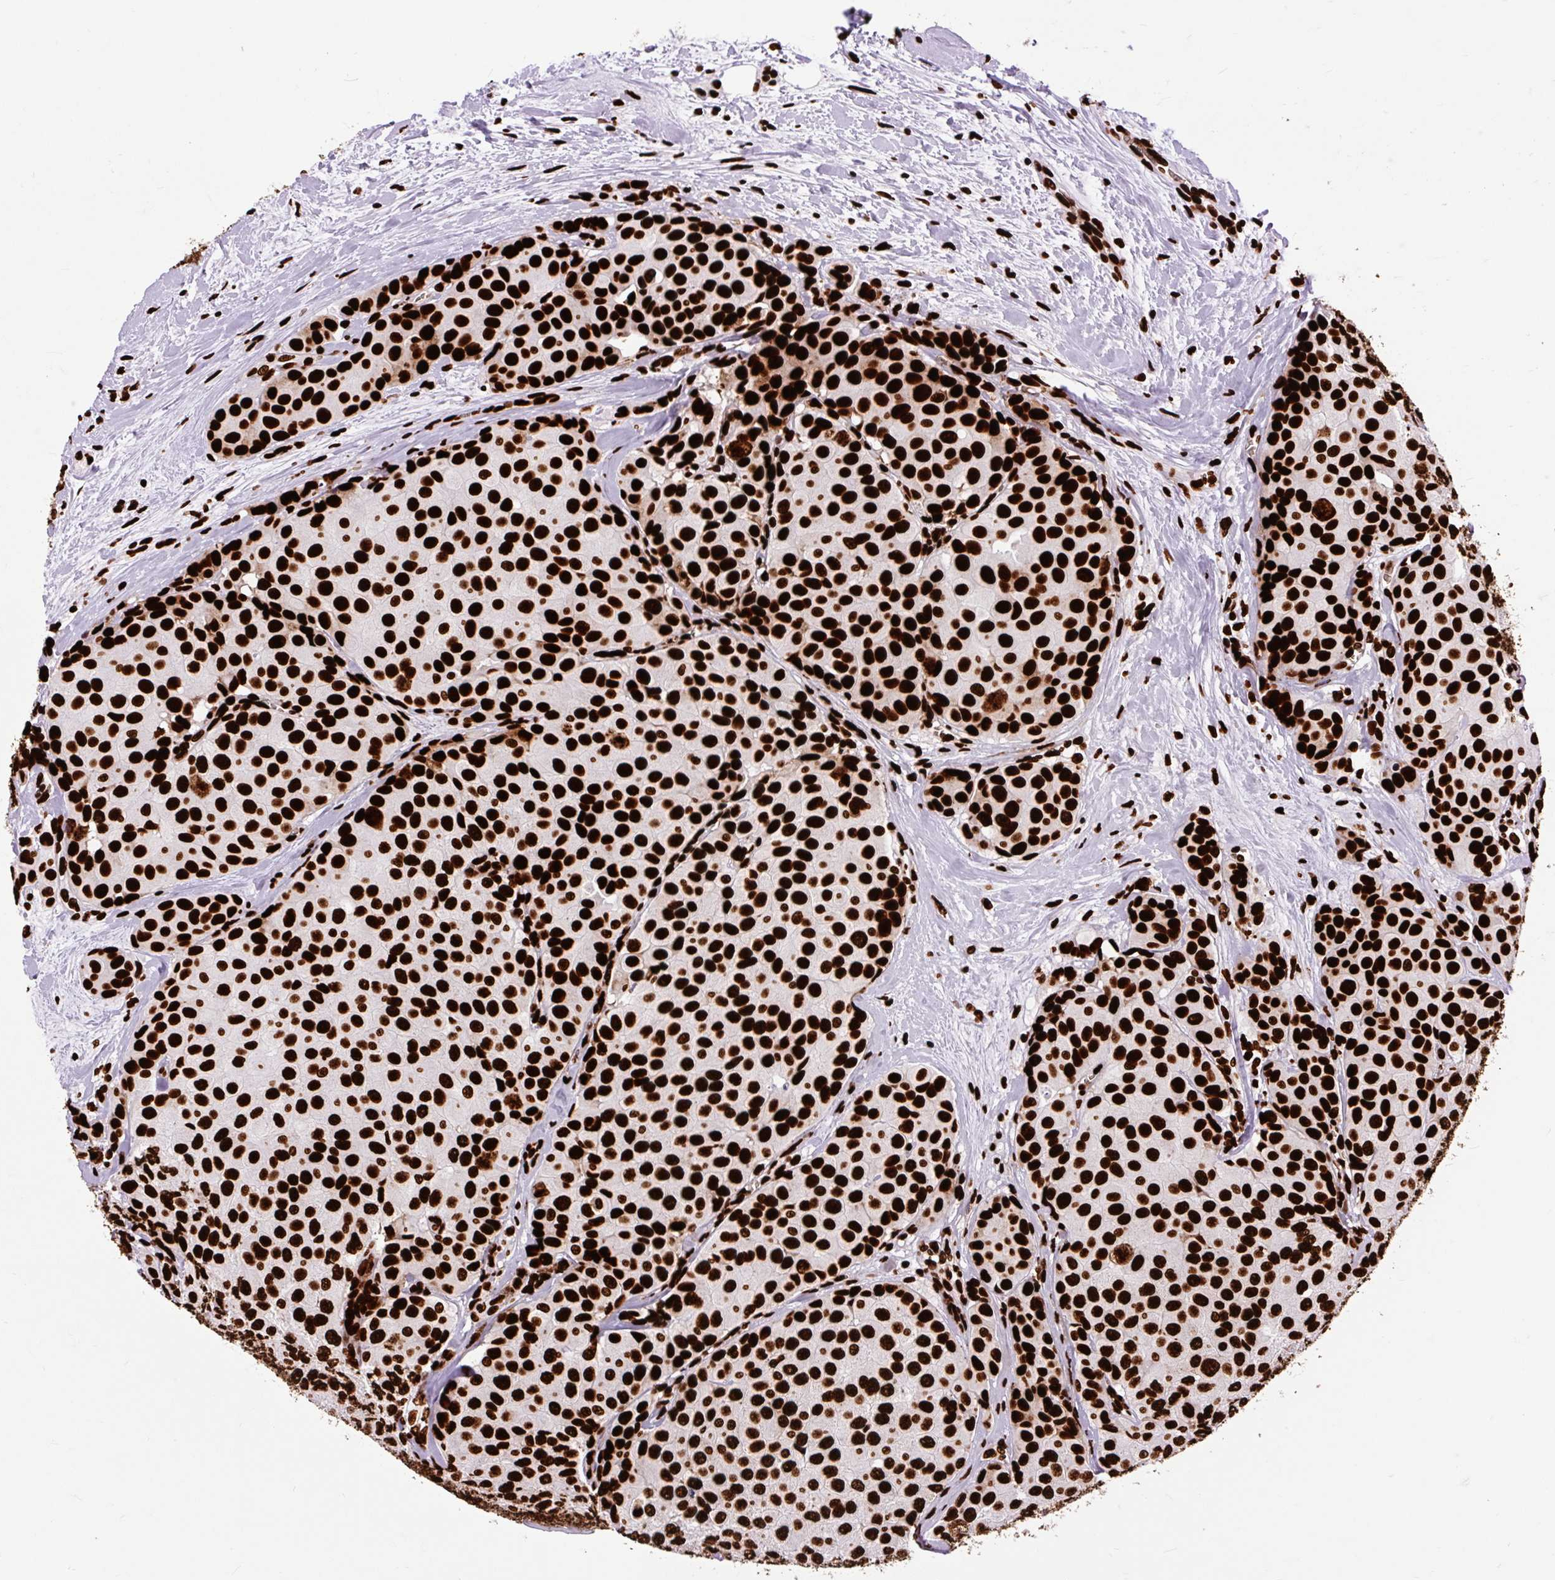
{"staining": {"intensity": "strong", "quantity": ">75%", "location": "nuclear"}, "tissue": "breast cancer", "cell_type": "Tumor cells", "image_type": "cancer", "snomed": [{"axis": "morphology", "description": "Duct carcinoma"}, {"axis": "topography", "description": "Breast"}], "caption": "Protein staining exhibits strong nuclear positivity in about >75% of tumor cells in breast infiltrating ductal carcinoma. (DAB IHC with brightfield microscopy, high magnification).", "gene": "FUS", "patient": {"sex": "female", "age": 70}}